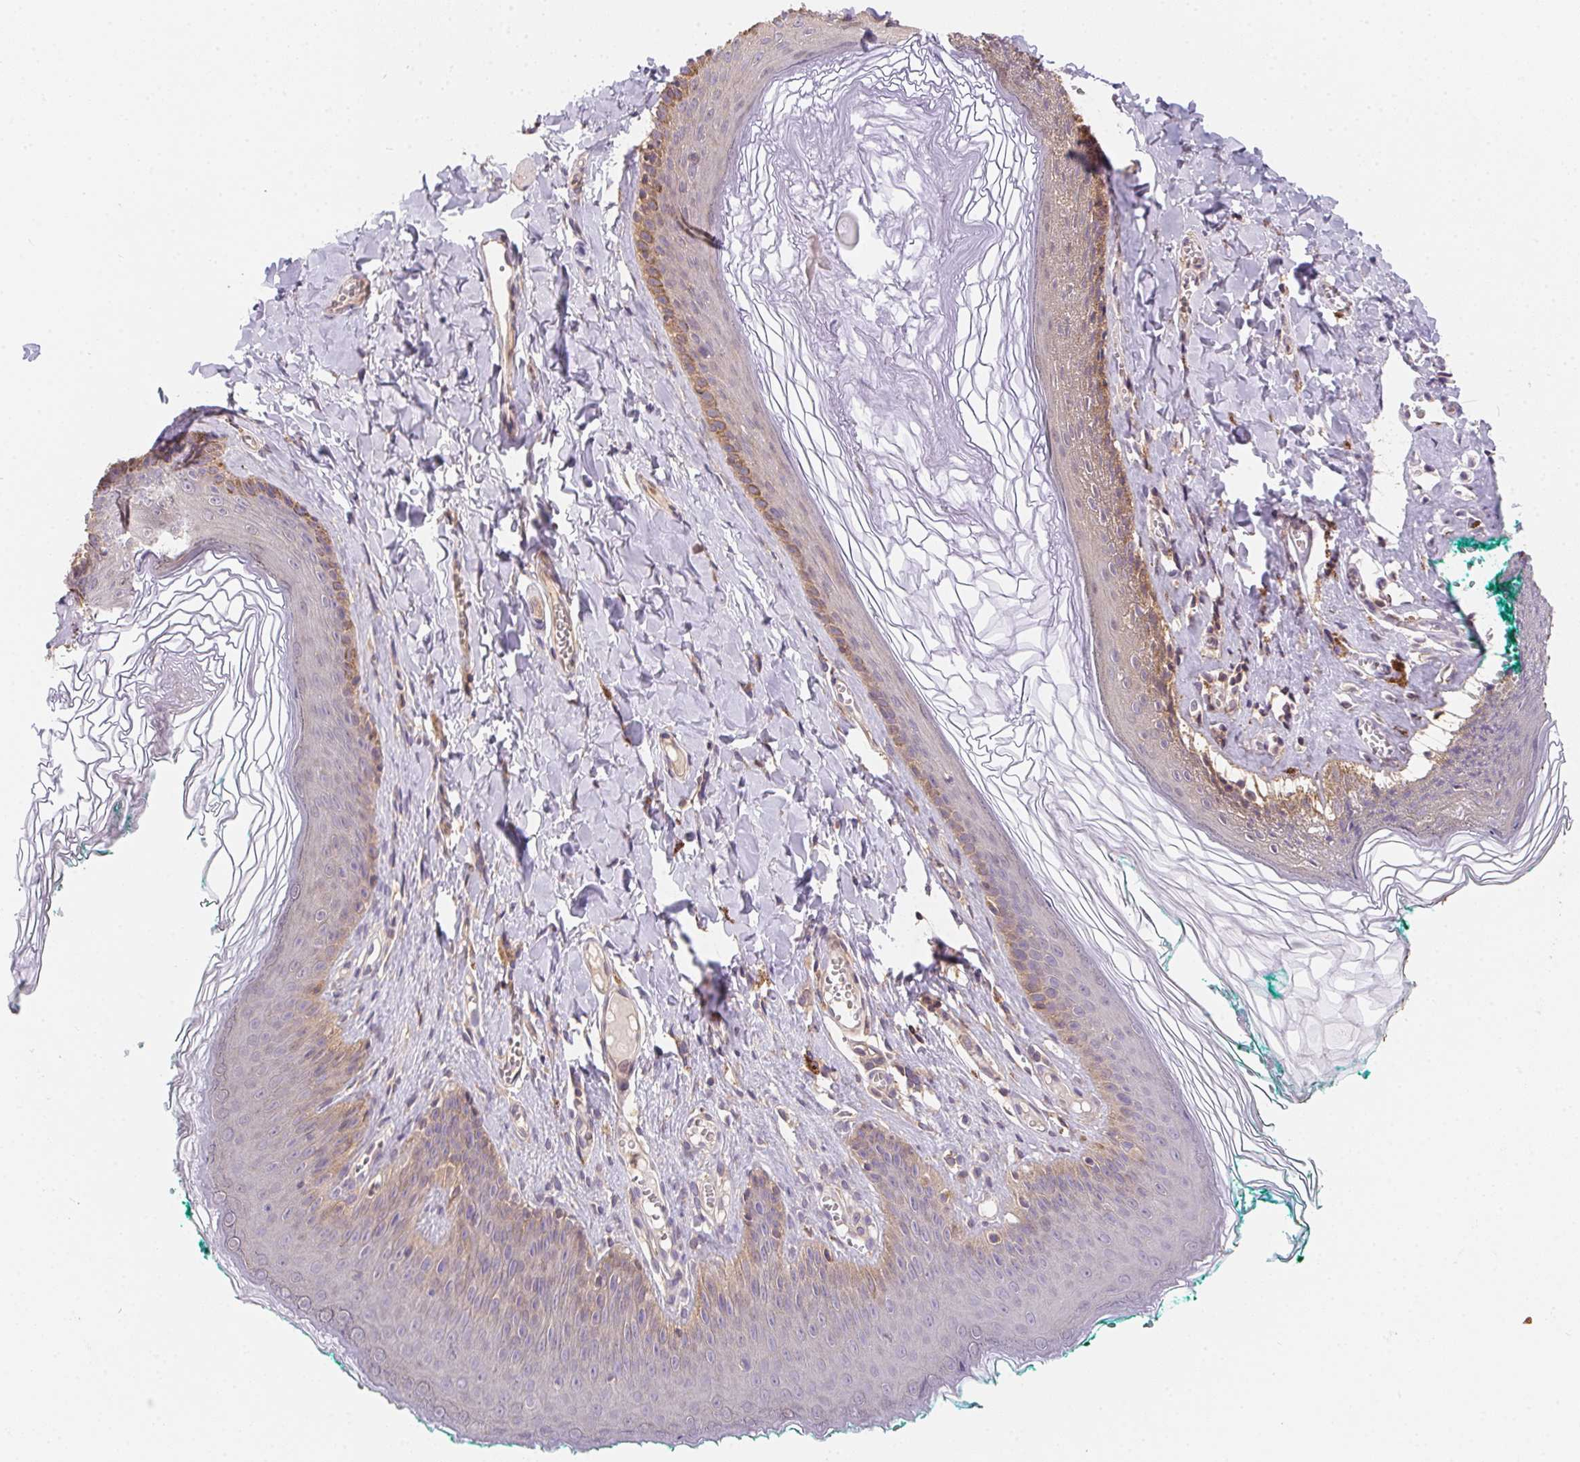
{"staining": {"intensity": "weak", "quantity": "25%-75%", "location": "cytoplasmic/membranous"}, "tissue": "skin", "cell_type": "Epidermal cells", "image_type": "normal", "snomed": [{"axis": "morphology", "description": "Normal tissue, NOS"}, {"axis": "topography", "description": "Vulva"}, {"axis": "topography", "description": "Peripheral nerve tissue"}], "caption": "Epidermal cells display low levels of weak cytoplasmic/membranous positivity in approximately 25%-75% of cells in benign skin.", "gene": "PRKAA1", "patient": {"sex": "female", "age": 66}}